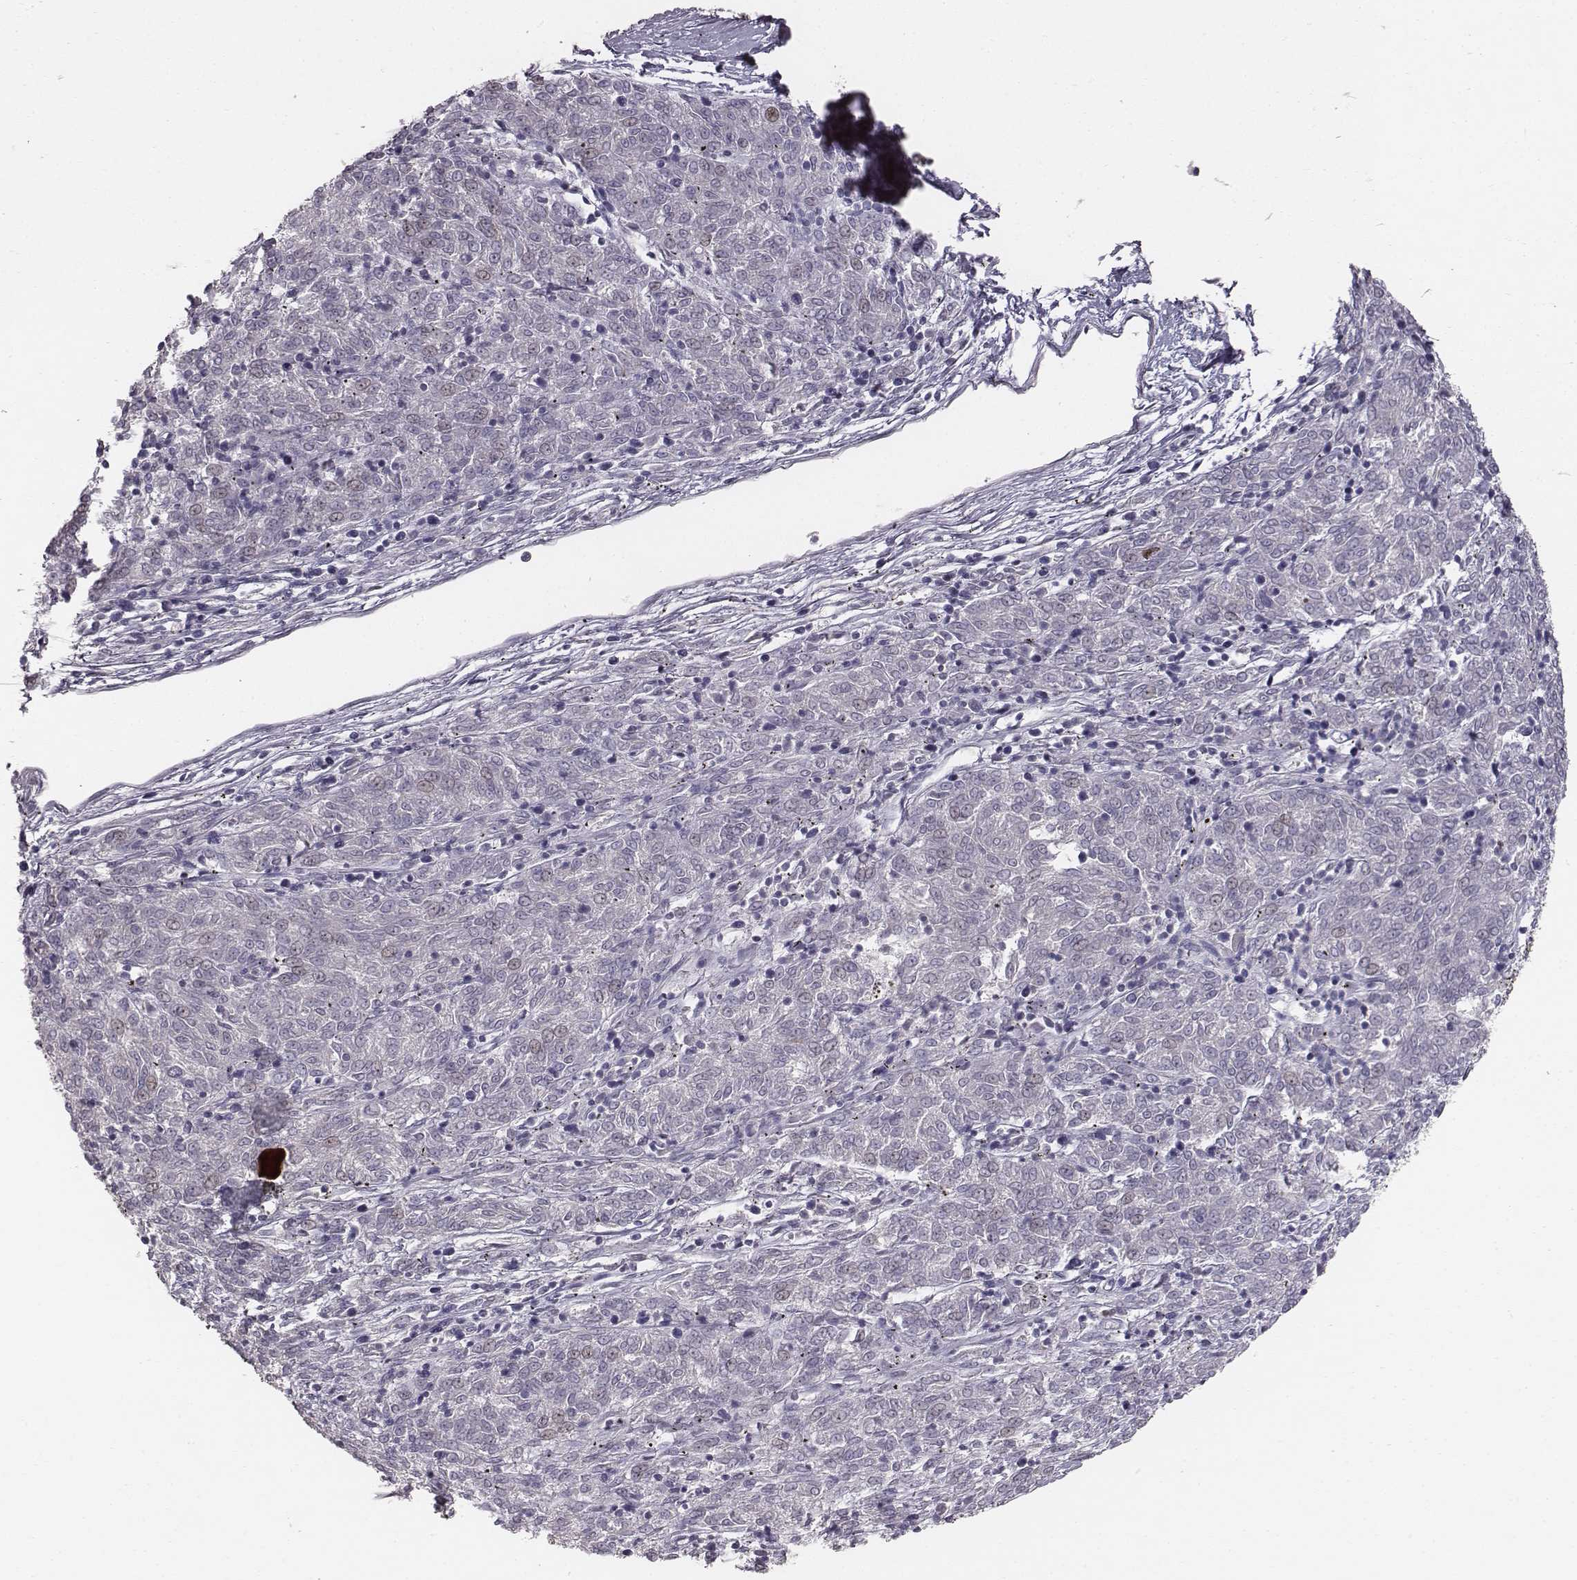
{"staining": {"intensity": "negative", "quantity": "none", "location": "none"}, "tissue": "melanoma", "cell_type": "Tumor cells", "image_type": "cancer", "snomed": [{"axis": "morphology", "description": "Malignant melanoma, NOS"}, {"axis": "topography", "description": "Skin"}], "caption": "An image of malignant melanoma stained for a protein demonstrates no brown staining in tumor cells.", "gene": "ABCD3", "patient": {"sex": "female", "age": 72}}